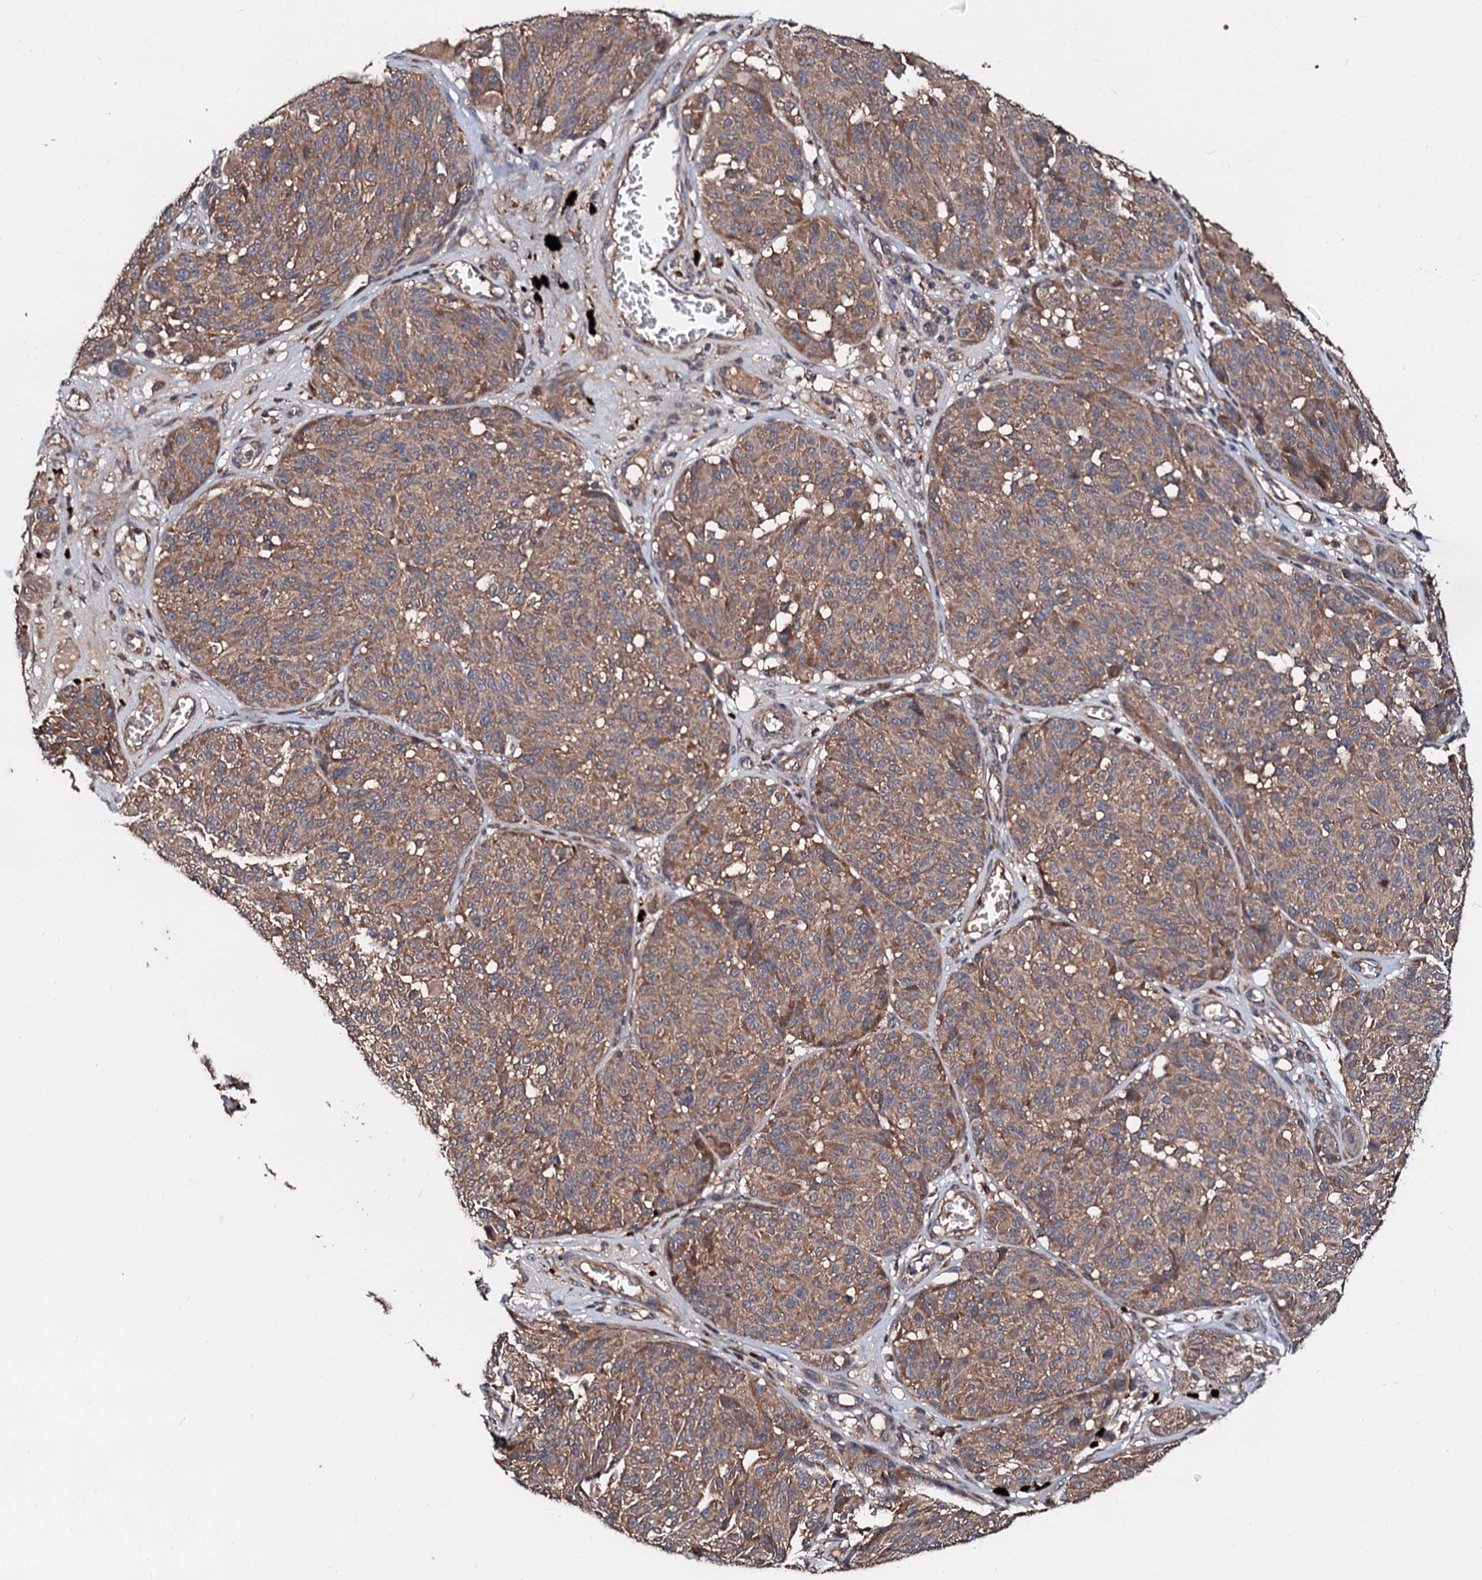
{"staining": {"intensity": "moderate", "quantity": ">75%", "location": "cytoplasmic/membranous"}, "tissue": "melanoma", "cell_type": "Tumor cells", "image_type": "cancer", "snomed": [{"axis": "morphology", "description": "Malignant melanoma, NOS"}, {"axis": "topography", "description": "Skin"}], "caption": "Melanoma stained with a brown dye exhibits moderate cytoplasmic/membranous positive expression in about >75% of tumor cells.", "gene": "EXTL1", "patient": {"sex": "male", "age": 83}}